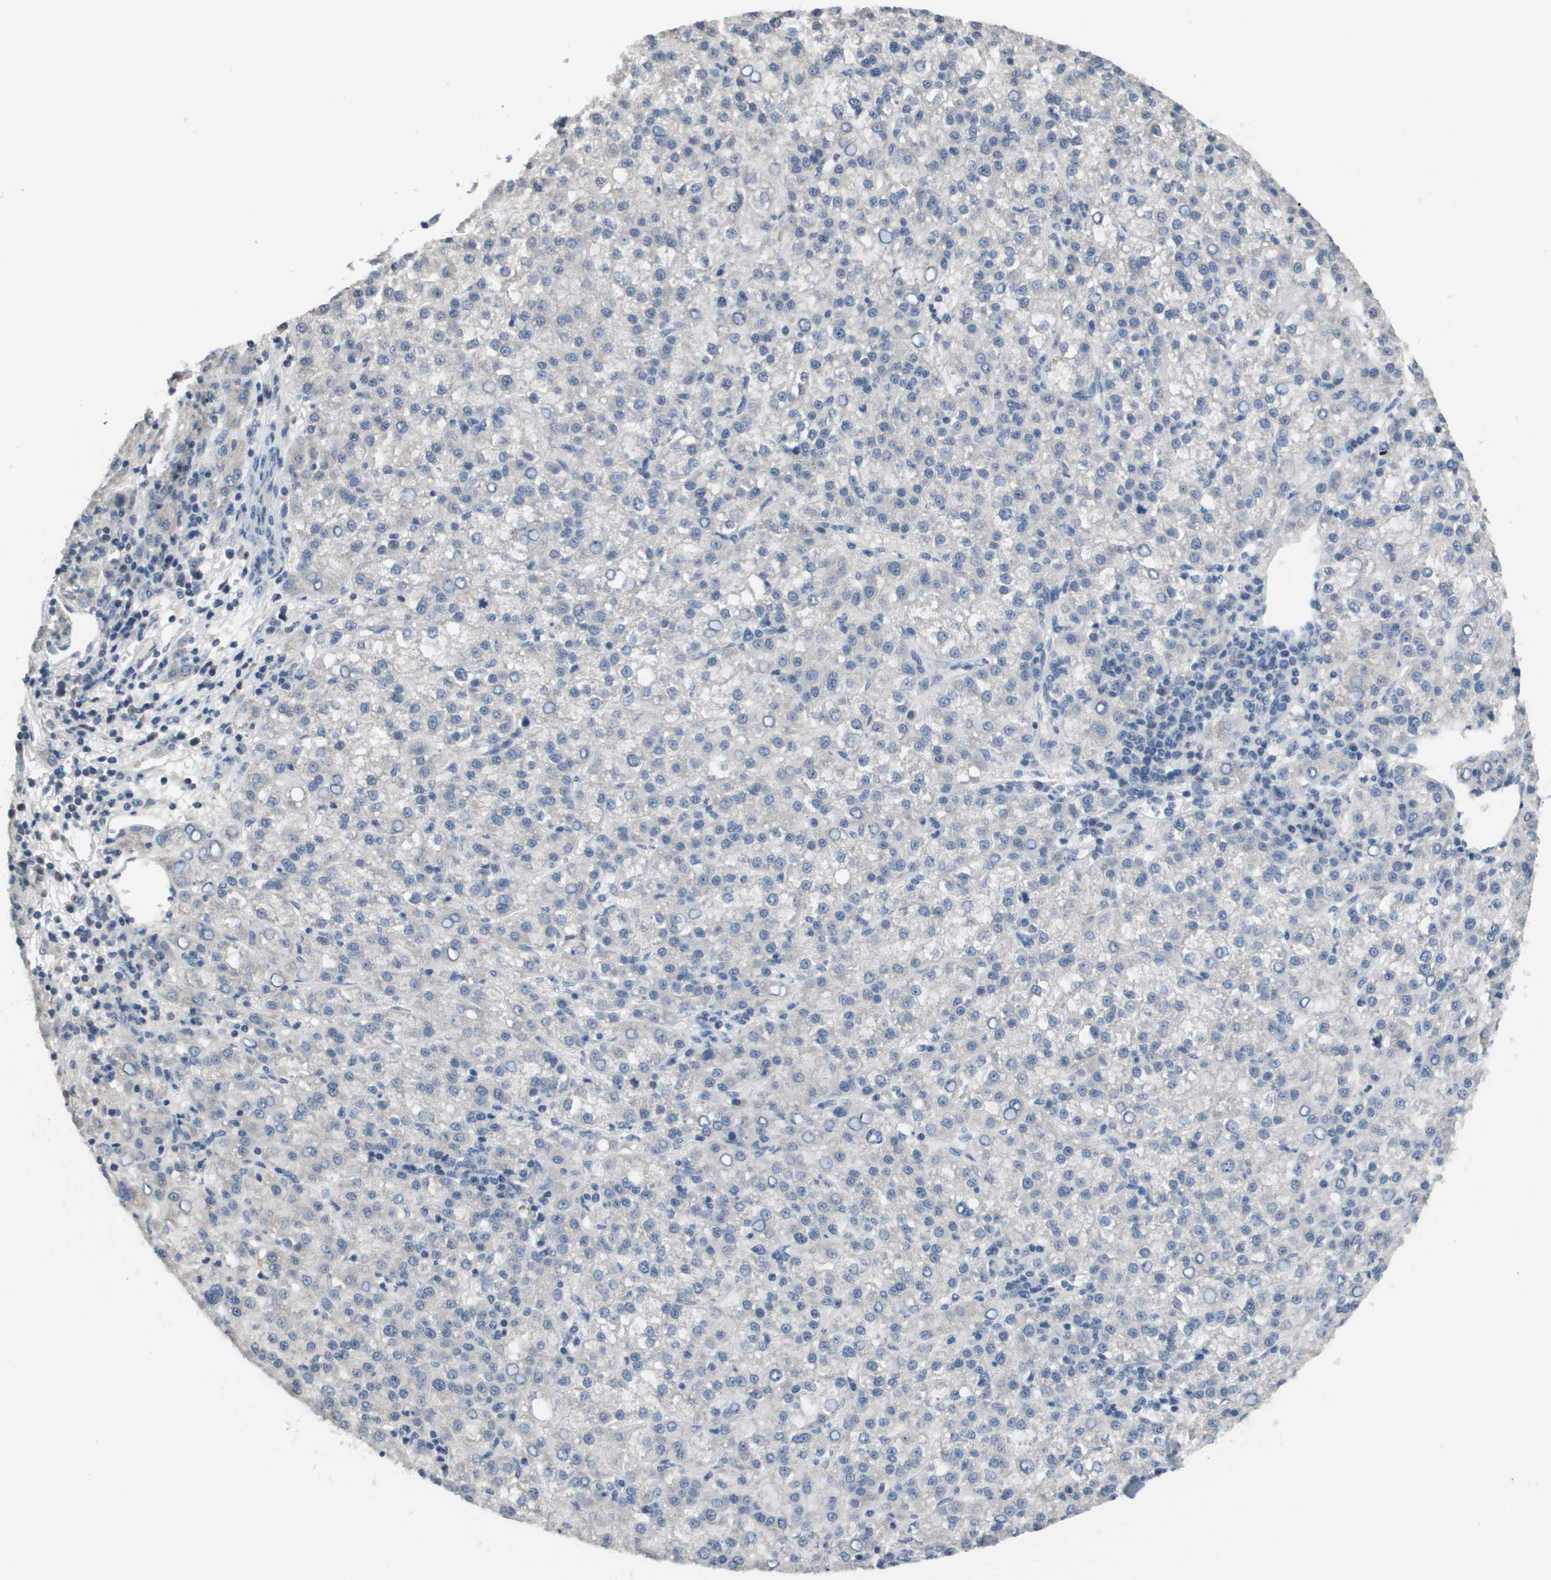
{"staining": {"intensity": "negative", "quantity": "none", "location": "none"}, "tissue": "liver cancer", "cell_type": "Tumor cells", "image_type": "cancer", "snomed": [{"axis": "morphology", "description": "Carcinoma, Hepatocellular, NOS"}, {"axis": "topography", "description": "Liver"}], "caption": "Immunohistochemistry (IHC) image of neoplastic tissue: human liver cancer stained with DAB shows no significant protein staining in tumor cells. (Brightfield microscopy of DAB immunohistochemistry (IHC) at high magnification).", "gene": "CAPN11", "patient": {"sex": "female", "age": 58}}